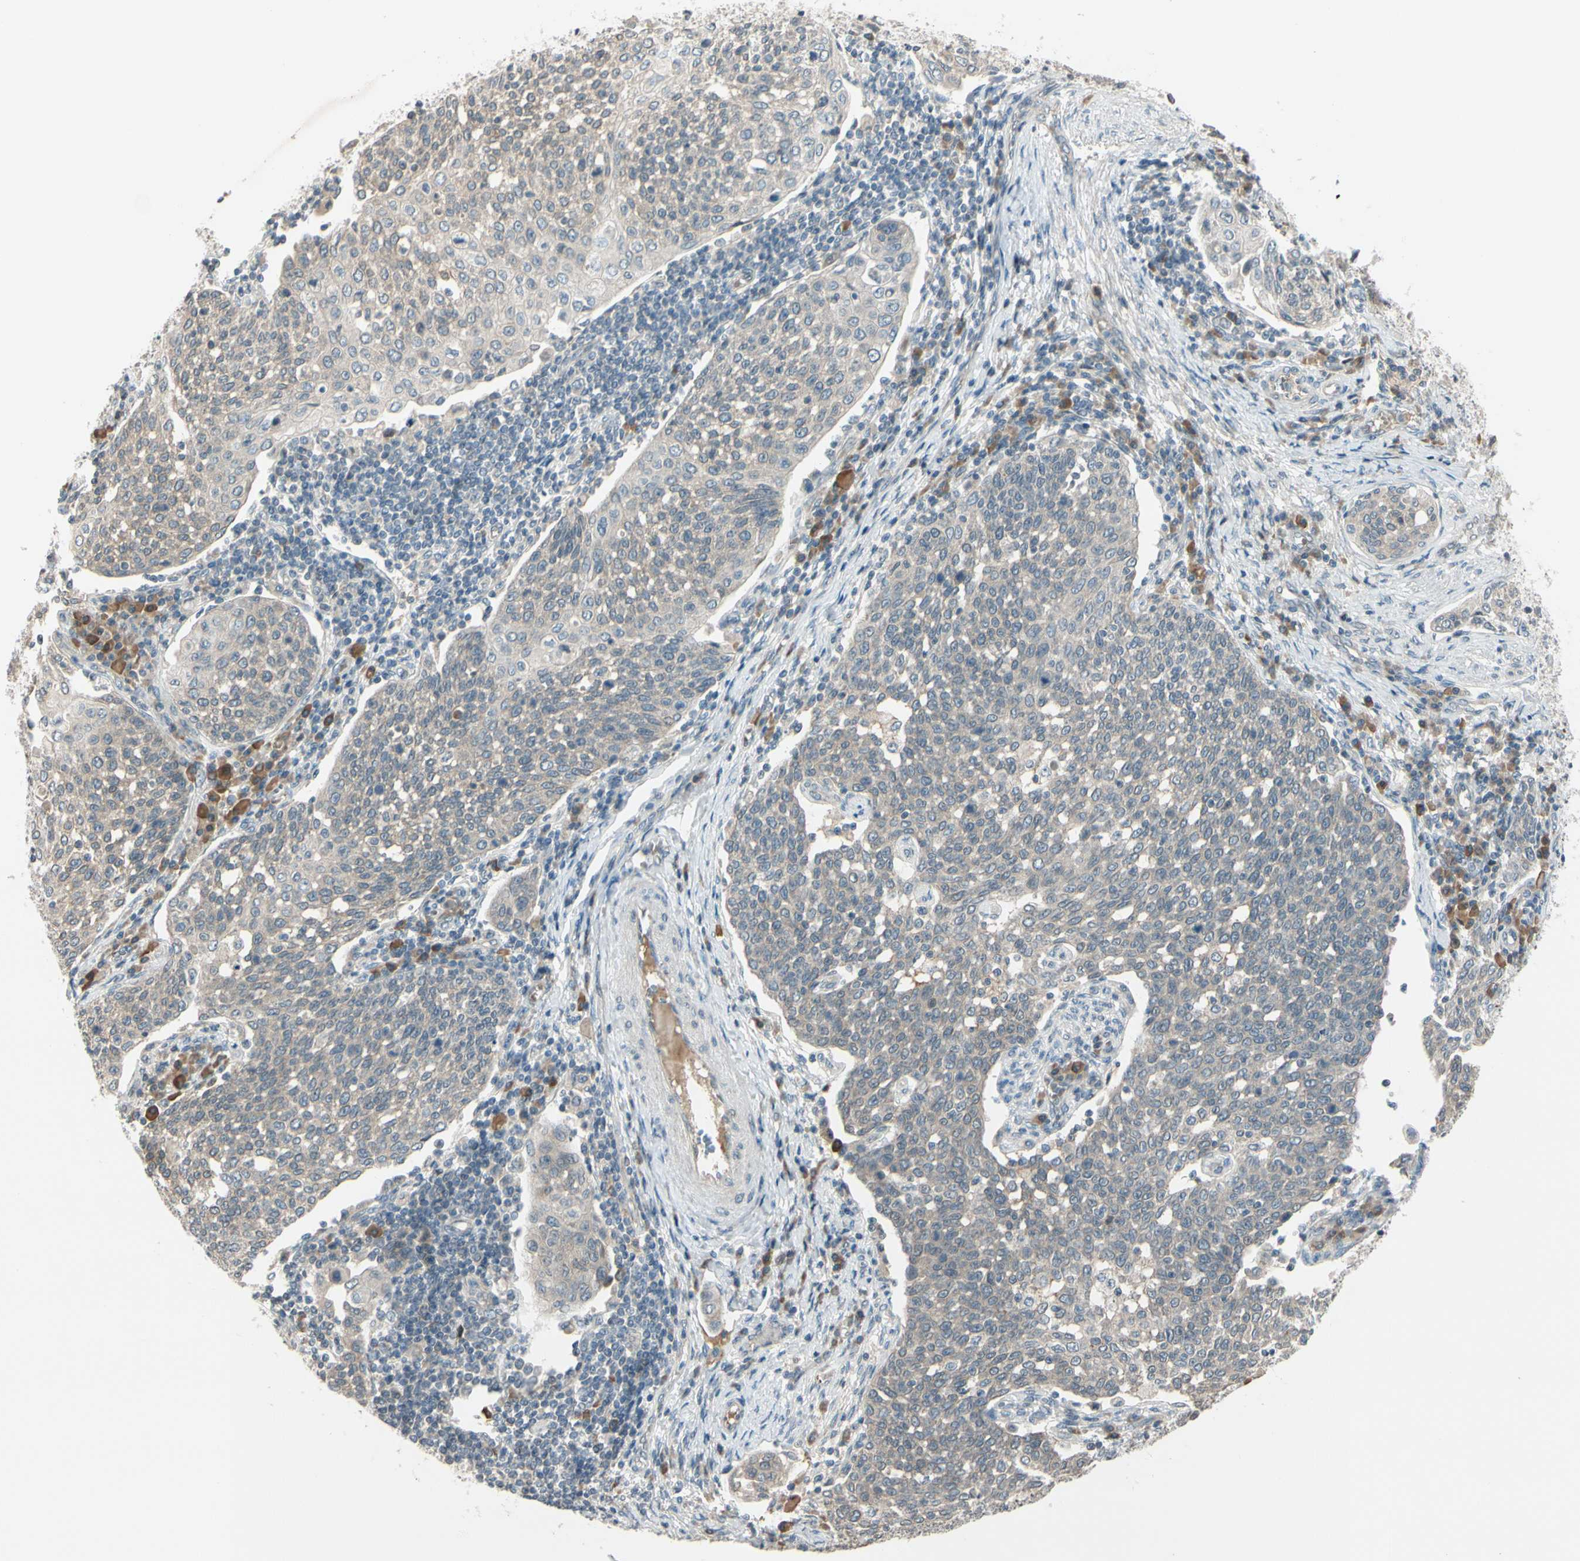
{"staining": {"intensity": "negative", "quantity": "none", "location": "none"}, "tissue": "cervical cancer", "cell_type": "Tumor cells", "image_type": "cancer", "snomed": [{"axis": "morphology", "description": "Squamous cell carcinoma, NOS"}, {"axis": "topography", "description": "Cervix"}], "caption": "An immunohistochemistry histopathology image of cervical cancer is shown. There is no staining in tumor cells of cervical cancer. (DAB (3,3'-diaminobenzidine) immunohistochemistry visualized using brightfield microscopy, high magnification).", "gene": "FGF10", "patient": {"sex": "female", "age": 34}}